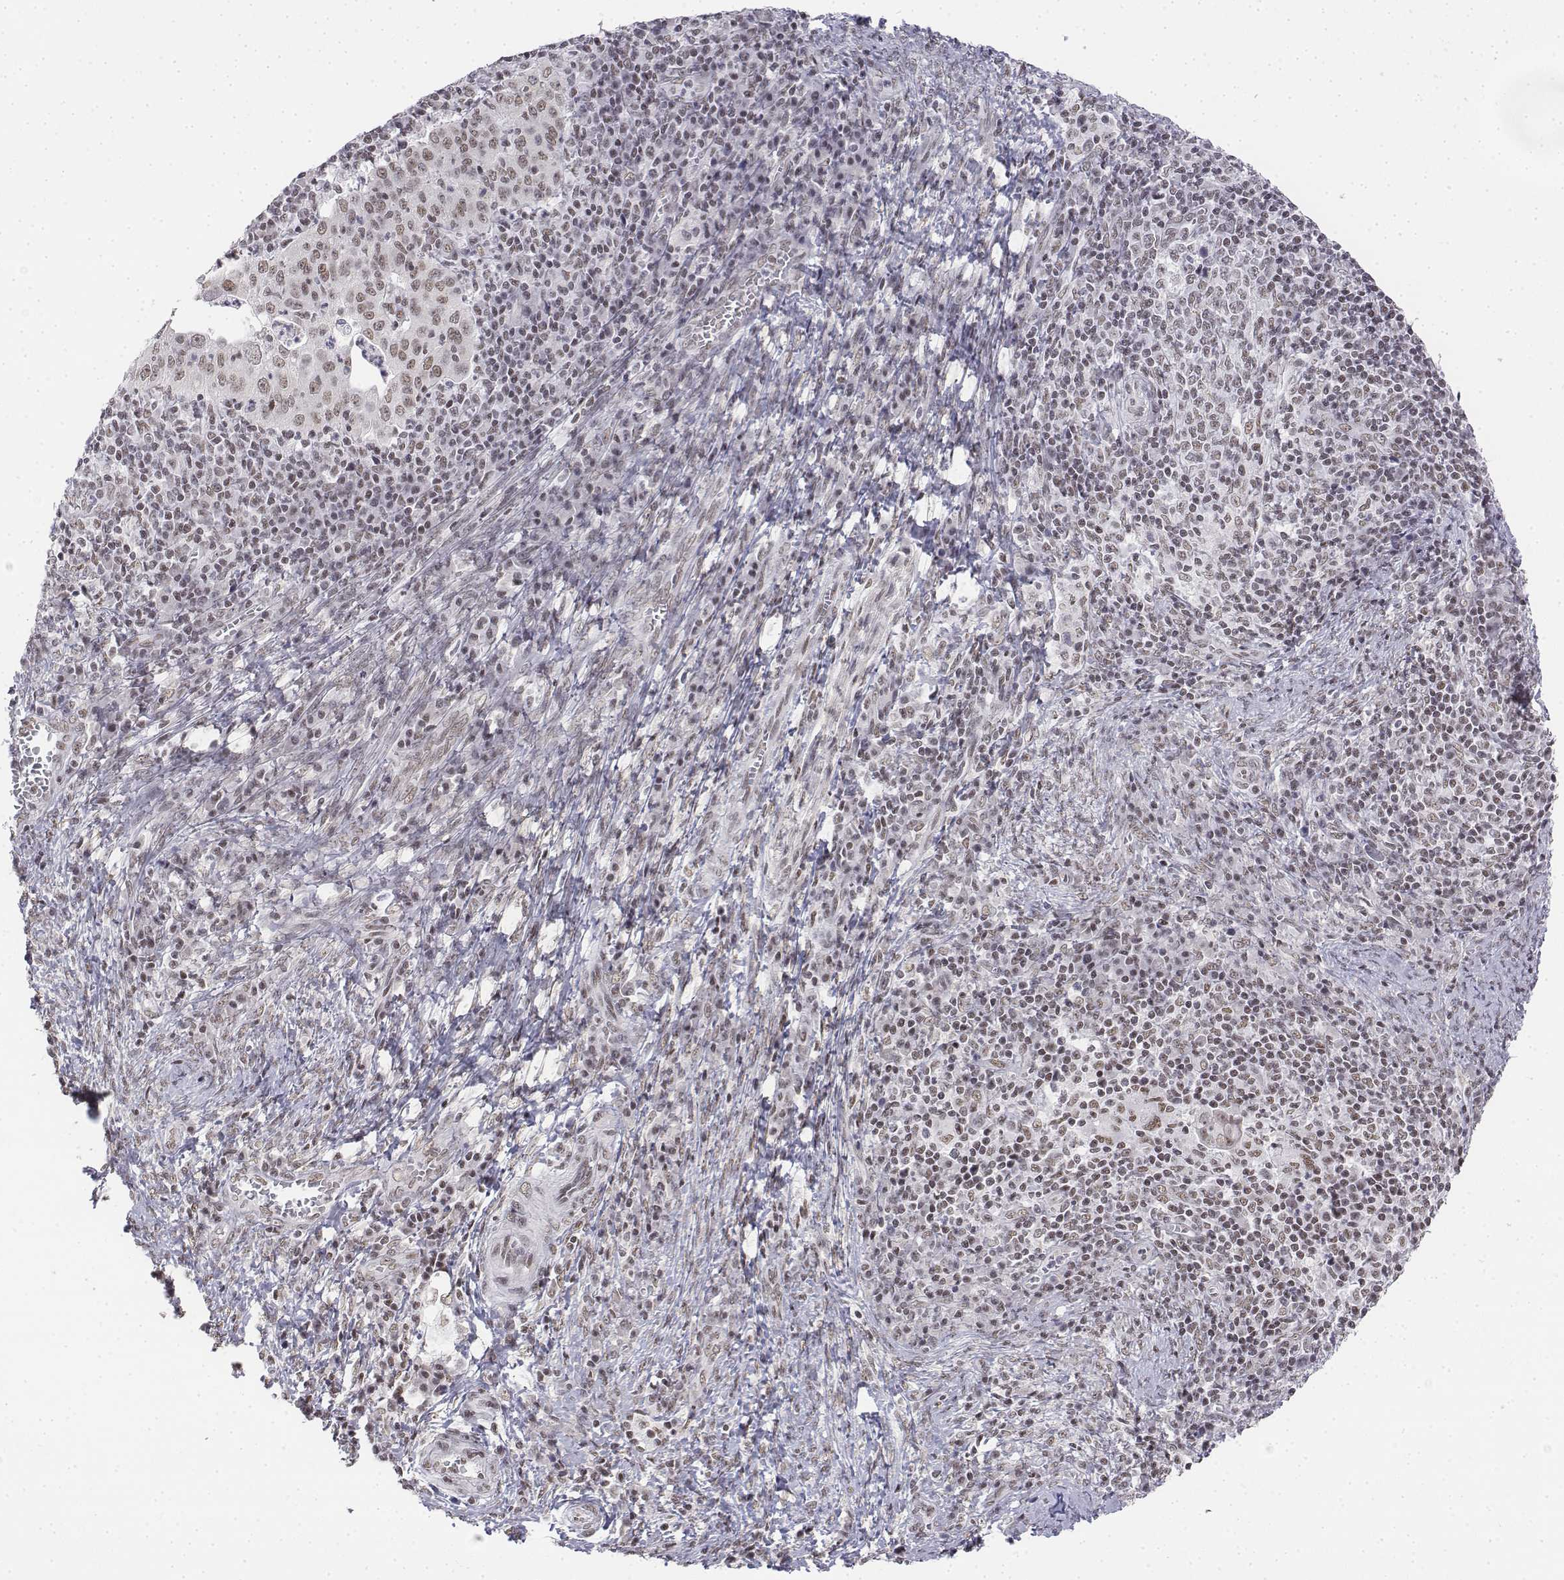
{"staining": {"intensity": "weak", "quantity": ">75%", "location": "nuclear"}, "tissue": "cervical cancer", "cell_type": "Tumor cells", "image_type": "cancer", "snomed": [{"axis": "morphology", "description": "Squamous cell carcinoma, NOS"}, {"axis": "topography", "description": "Cervix"}], "caption": "Weak nuclear staining is present in about >75% of tumor cells in cervical cancer.", "gene": "SETD1A", "patient": {"sex": "female", "age": 39}}